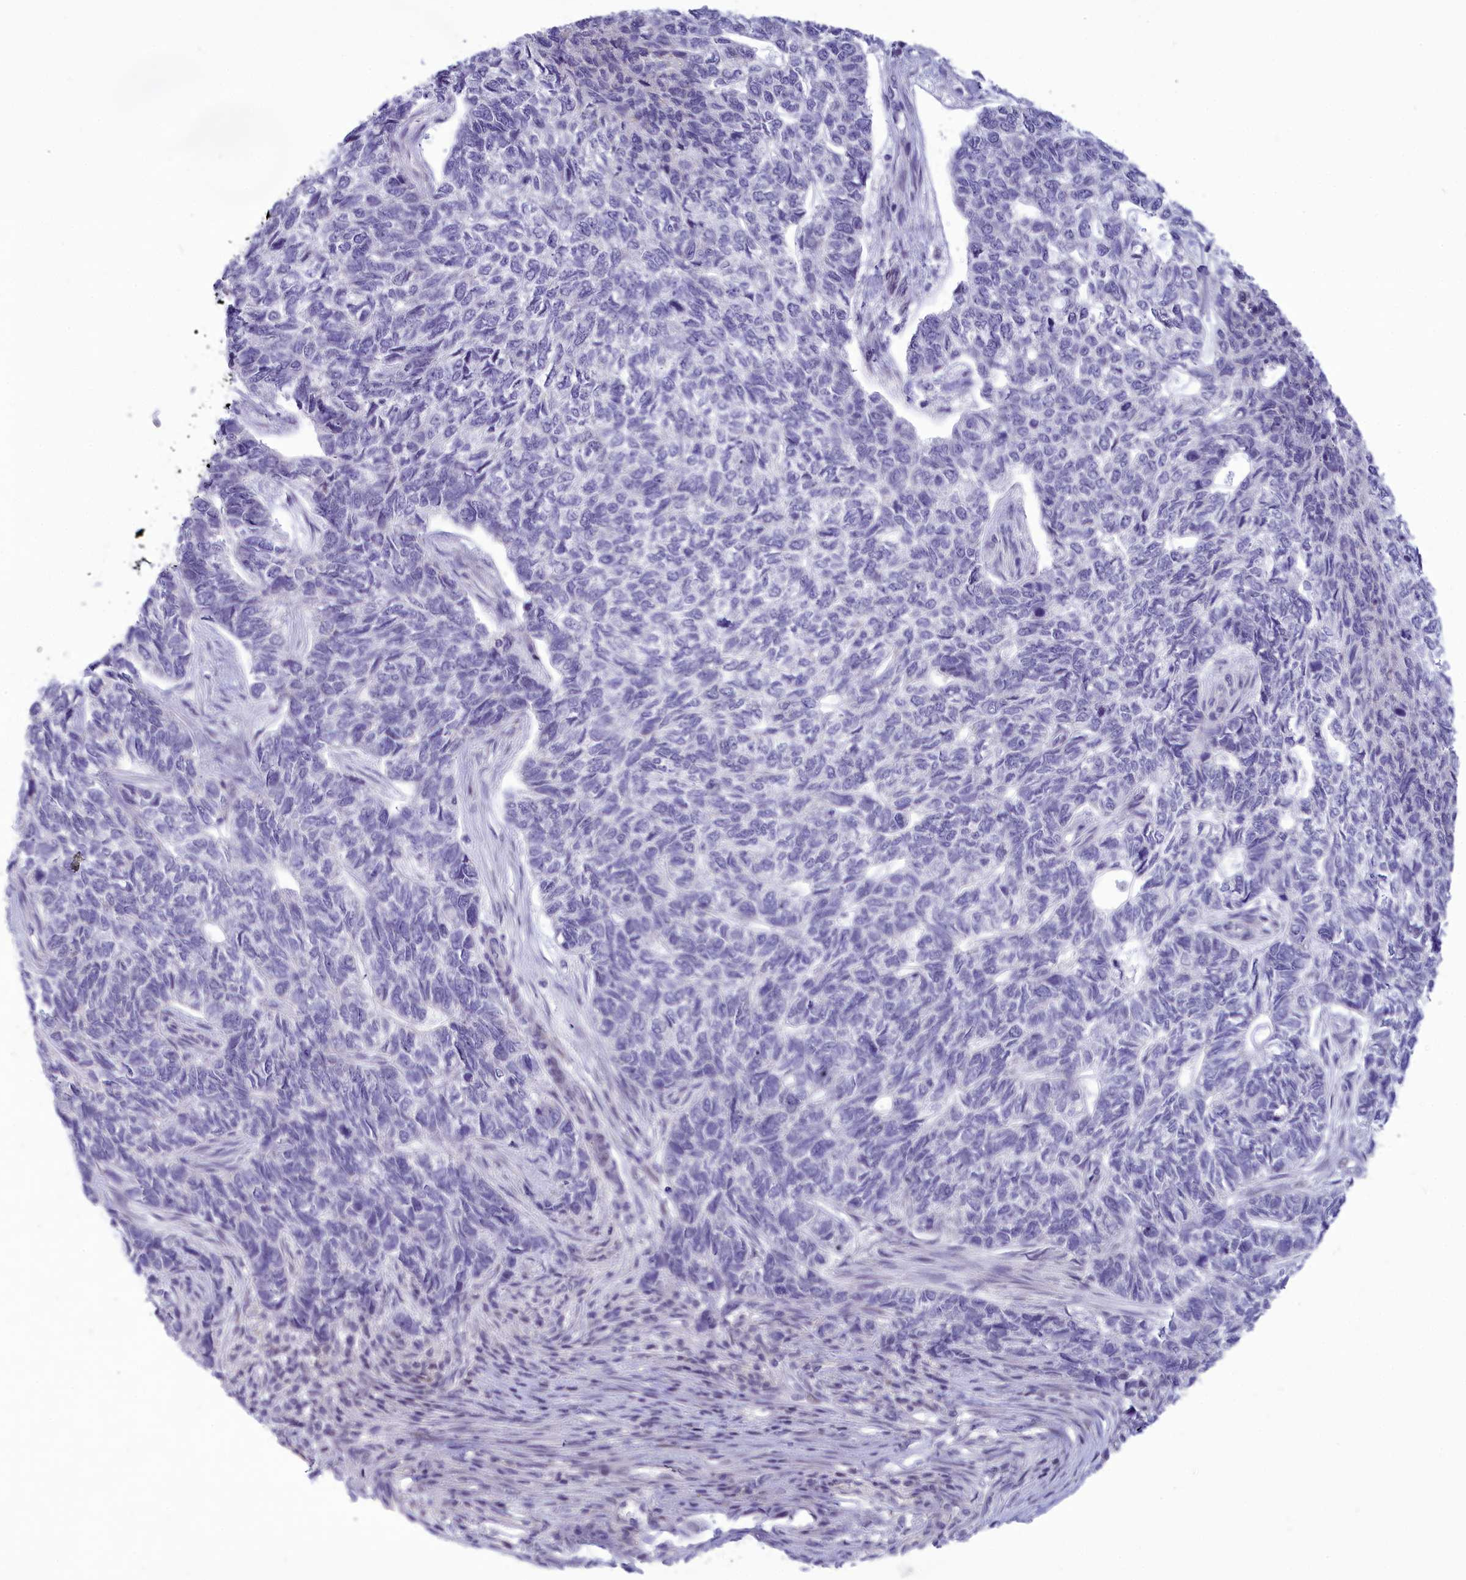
{"staining": {"intensity": "negative", "quantity": "none", "location": "none"}, "tissue": "skin cancer", "cell_type": "Tumor cells", "image_type": "cancer", "snomed": [{"axis": "morphology", "description": "Basal cell carcinoma"}, {"axis": "topography", "description": "Skin"}], "caption": "High magnification brightfield microscopy of basal cell carcinoma (skin) stained with DAB (3,3'-diaminobenzidine) (brown) and counterstained with hematoxylin (blue): tumor cells show no significant expression.", "gene": "CORO2A", "patient": {"sex": "female", "age": 65}}